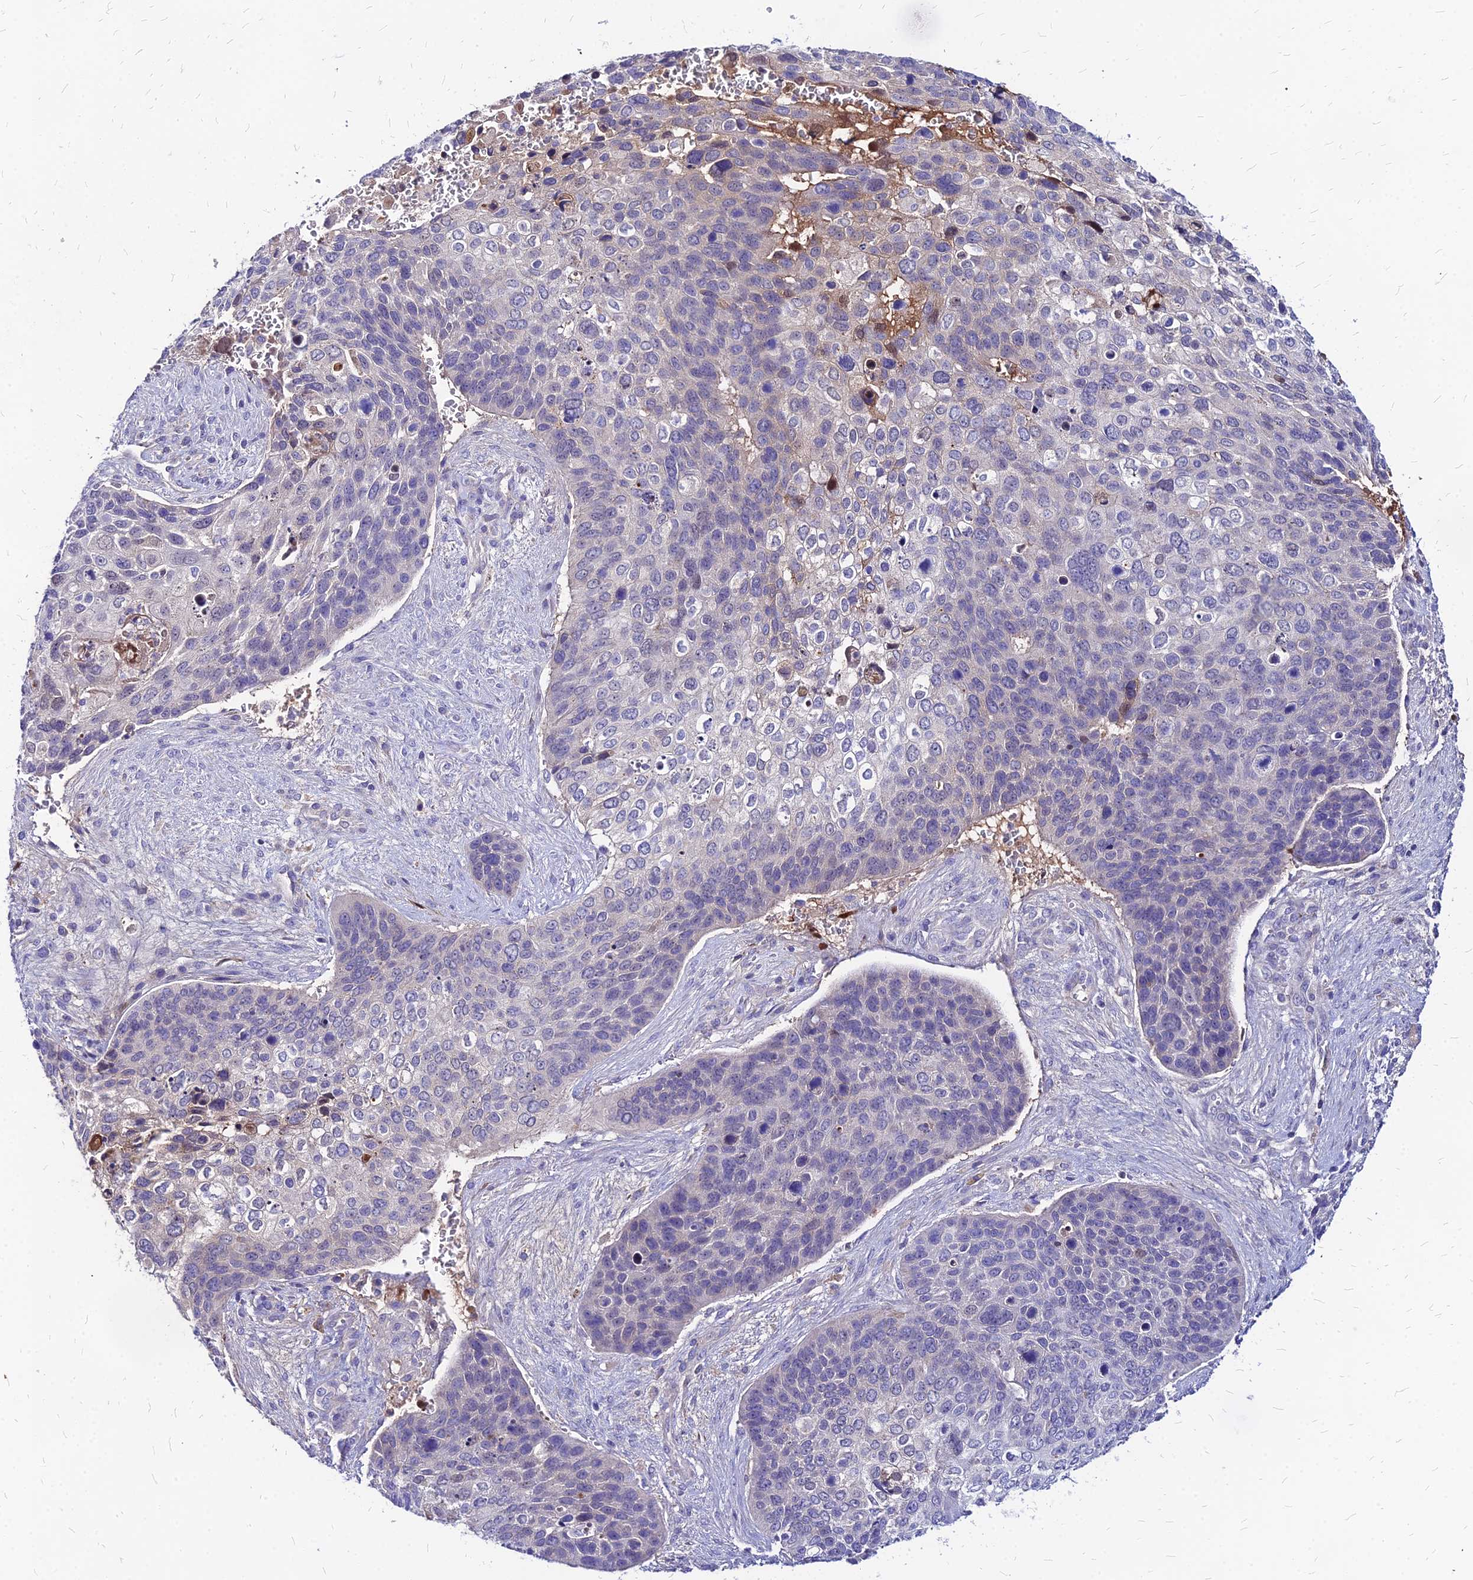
{"staining": {"intensity": "negative", "quantity": "none", "location": "none"}, "tissue": "skin cancer", "cell_type": "Tumor cells", "image_type": "cancer", "snomed": [{"axis": "morphology", "description": "Basal cell carcinoma"}, {"axis": "topography", "description": "Skin"}], "caption": "Immunohistochemical staining of human basal cell carcinoma (skin) exhibits no significant expression in tumor cells.", "gene": "ACSM6", "patient": {"sex": "female", "age": 74}}